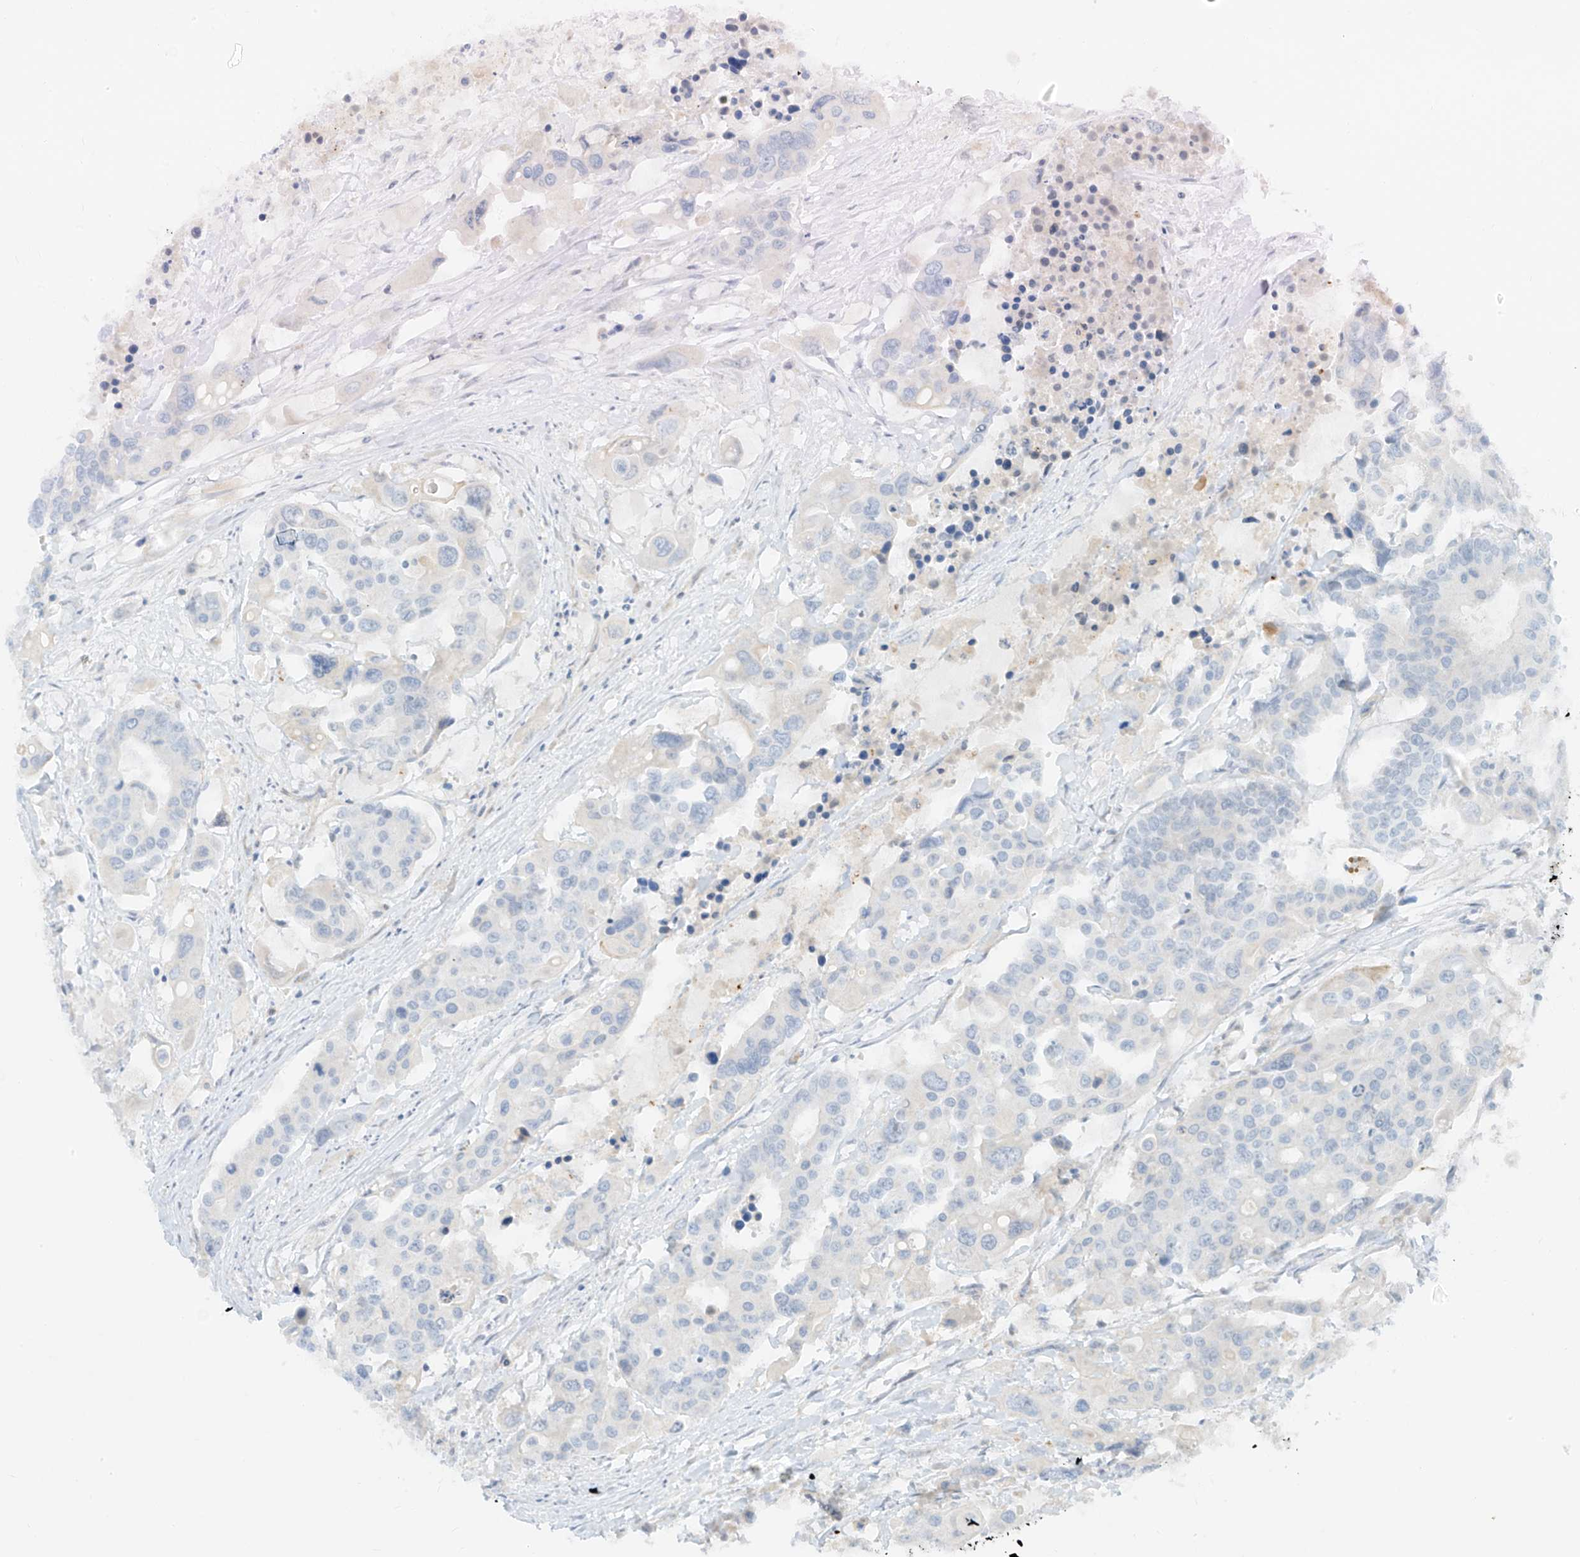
{"staining": {"intensity": "negative", "quantity": "none", "location": "none"}, "tissue": "colorectal cancer", "cell_type": "Tumor cells", "image_type": "cancer", "snomed": [{"axis": "morphology", "description": "Adenocarcinoma, NOS"}, {"axis": "topography", "description": "Colon"}], "caption": "Immunohistochemistry (IHC) photomicrograph of neoplastic tissue: colorectal cancer (adenocarcinoma) stained with DAB demonstrates no significant protein staining in tumor cells. Brightfield microscopy of immunohistochemistry stained with DAB (3,3'-diaminobenzidine) (brown) and hematoxylin (blue), captured at high magnification.", "gene": "C2orf42", "patient": {"sex": "male", "age": 77}}